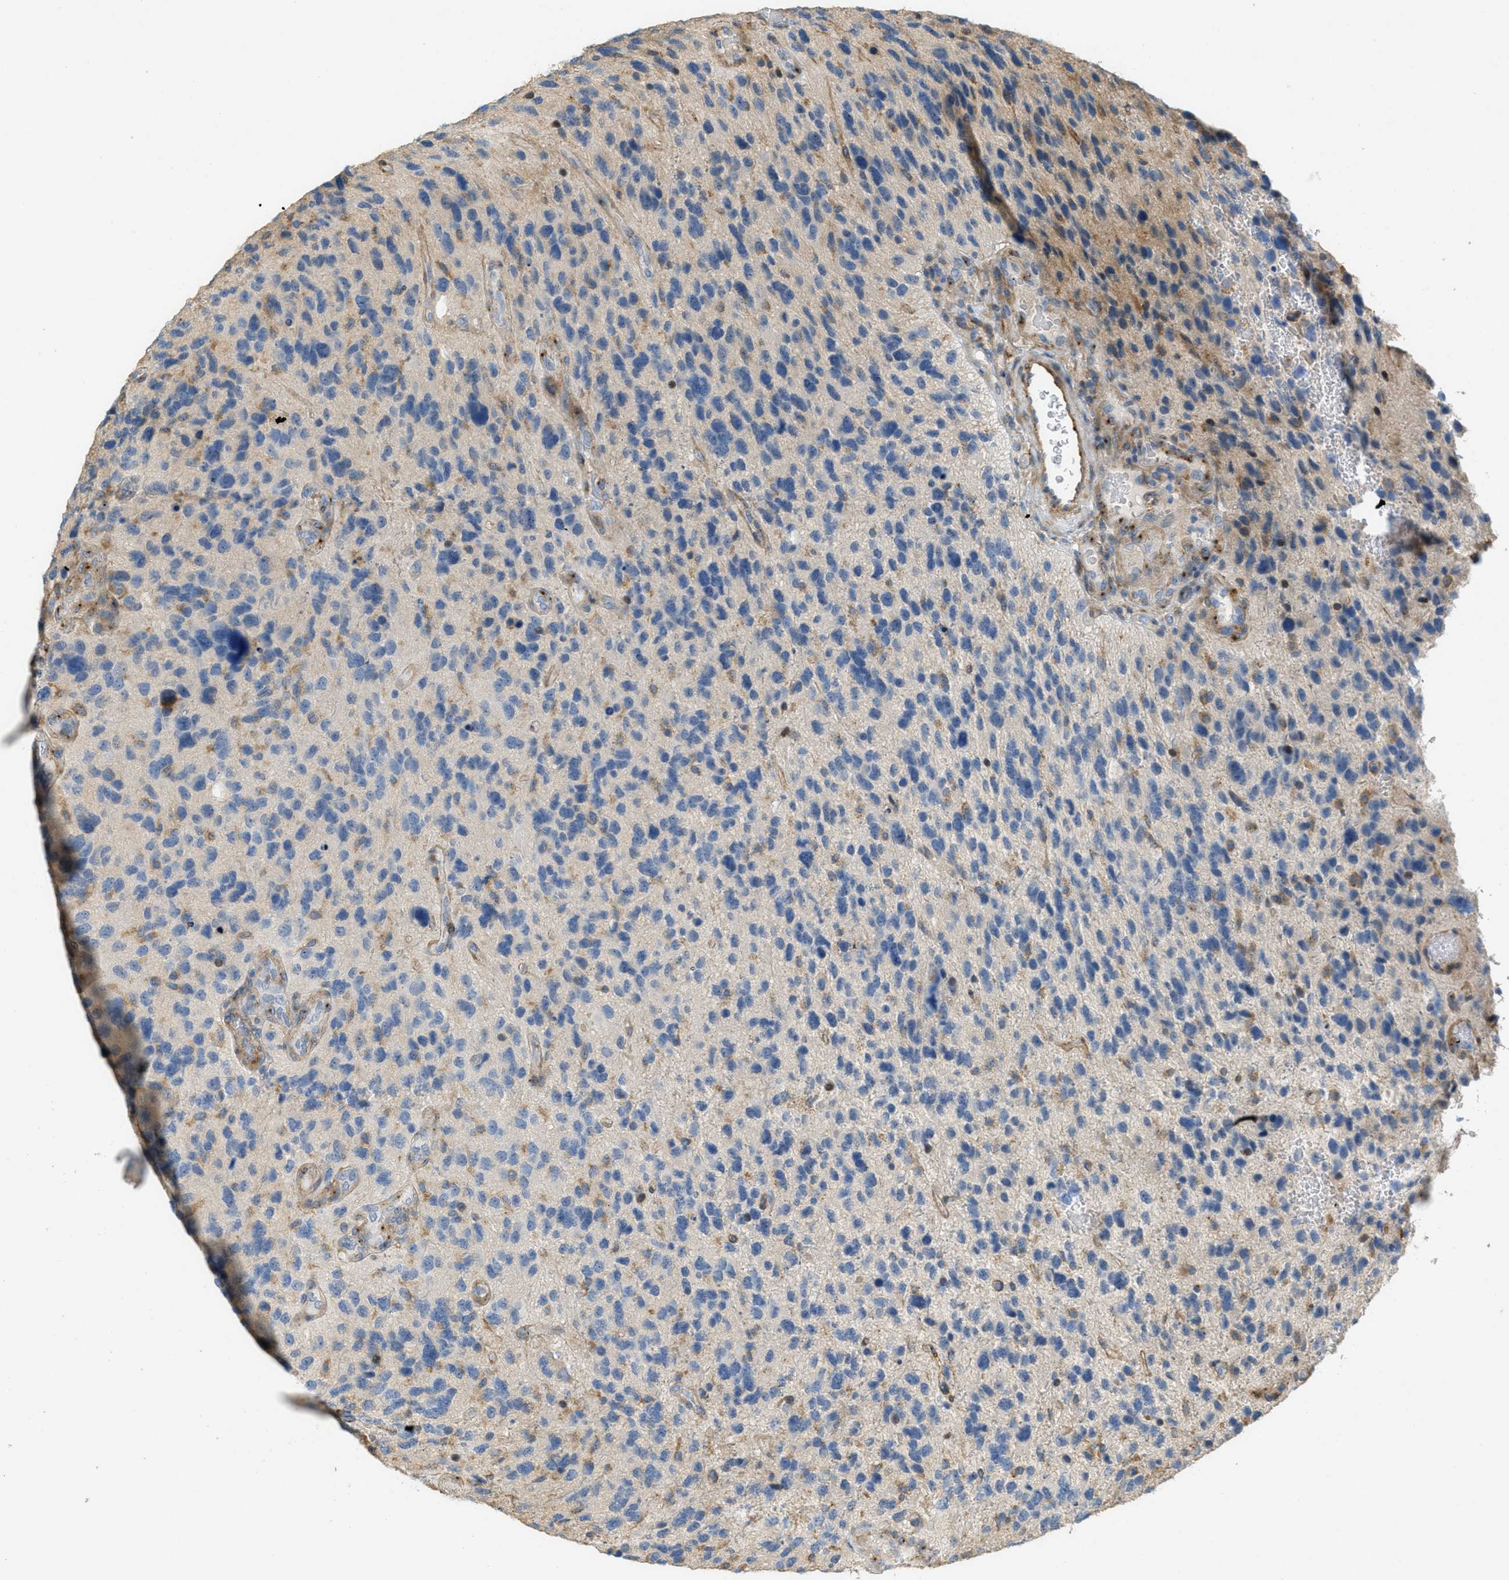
{"staining": {"intensity": "weak", "quantity": "<25%", "location": "cytoplasmic/membranous"}, "tissue": "glioma", "cell_type": "Tumor cells", "image_type": "cancer", "snomed": [{"axis": "morphology", "description": "Glioma, malignant, High grade"}, {"axis": "topography", "description": "Brain"}], "caption": "The histopathology image reveals no significant positivity in tumor cells of glioma.", "gene": "ADCY5", "patient": {"sex": "female", "age": 58}}